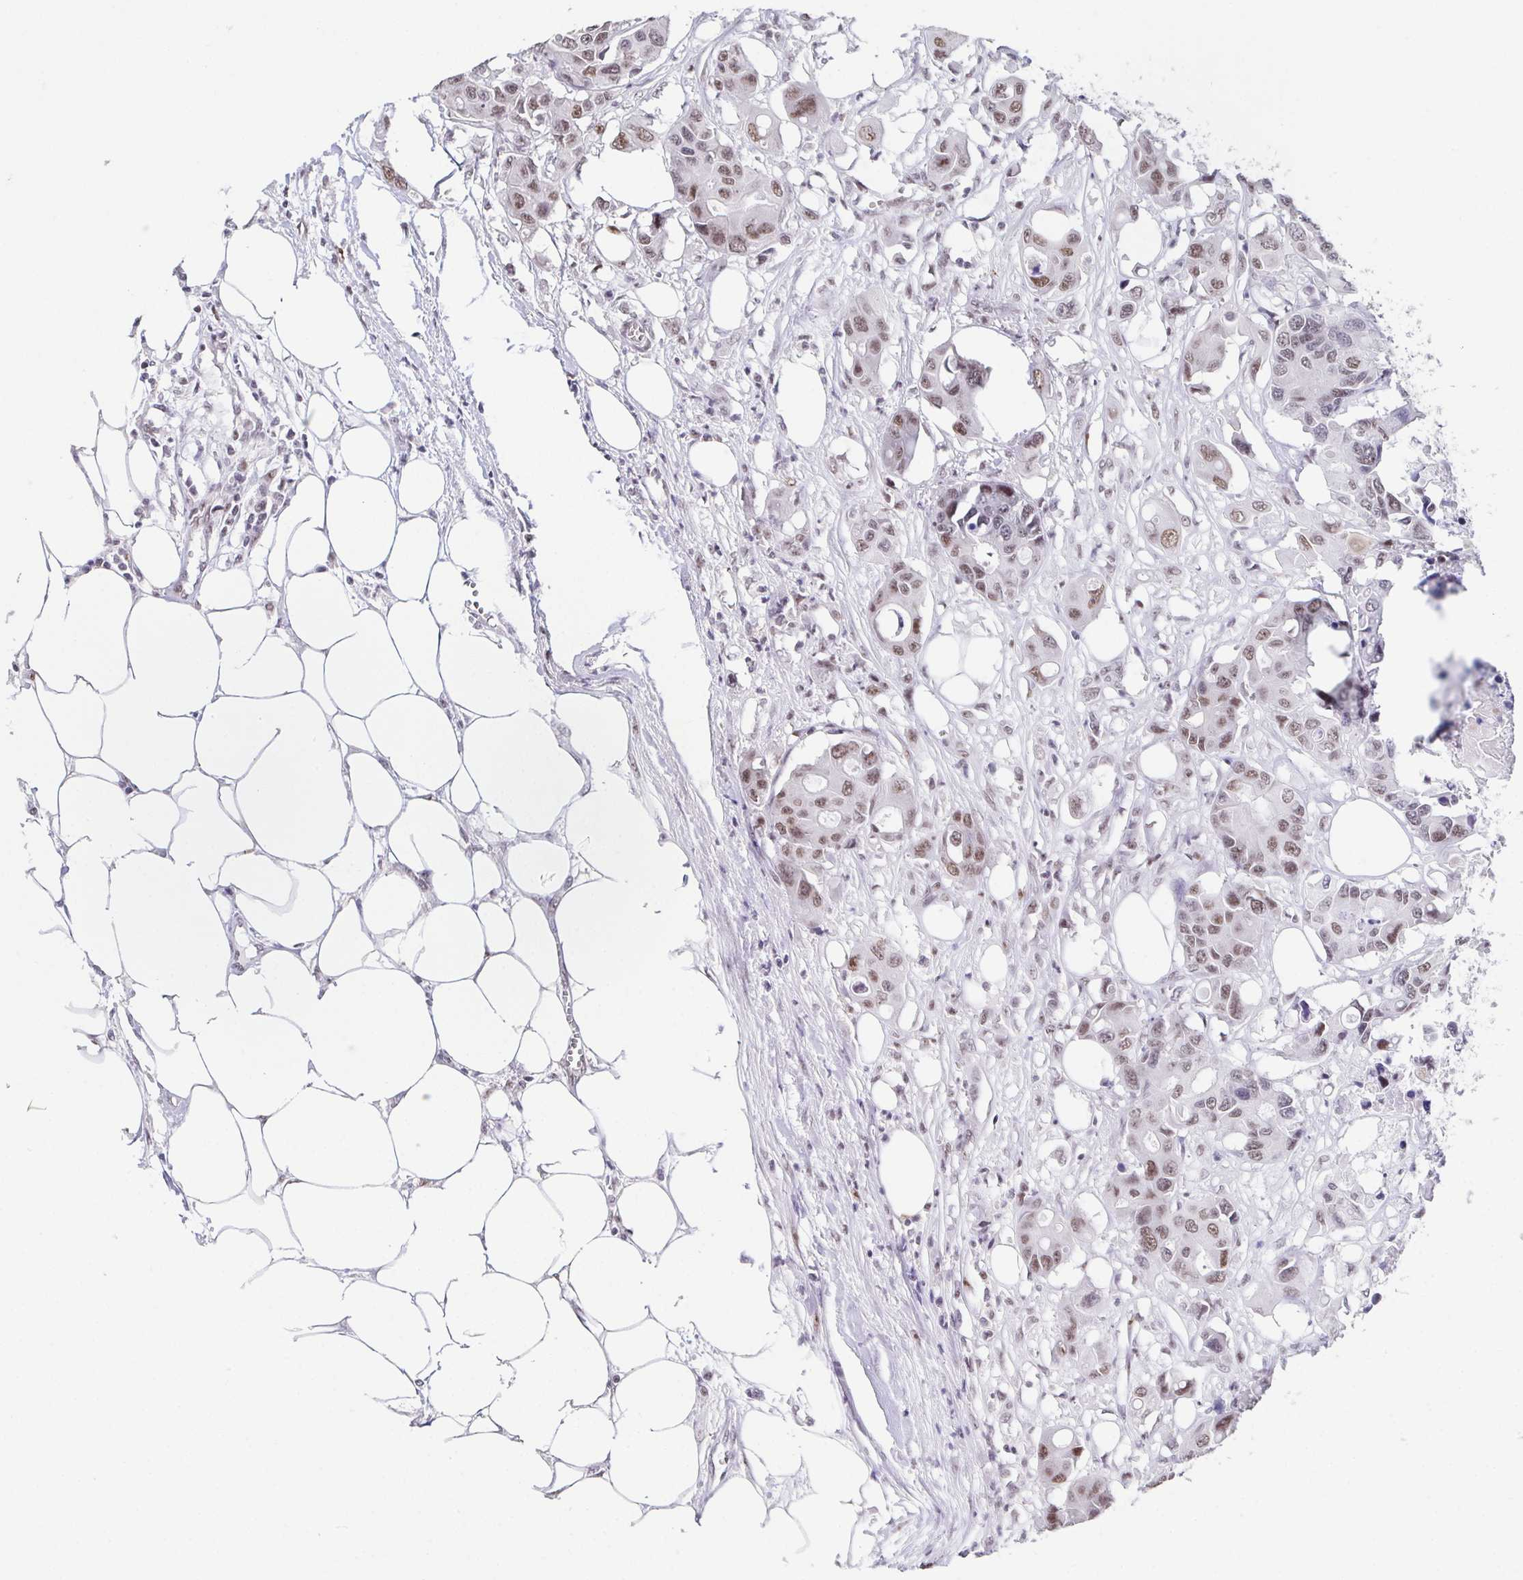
{"staining": {"intensity": "moderate", "quantity": ">75%", "location": "nuclear"}, "tissue": "colorectal cancer", "cell_type": "Tumor cells", "image_type": "cancer", "snomed": [{"axis": "morphology", "description": "Adenocarcinoma, NOS"}, {"axis": "topography", "description": "Colon"}], "caption": "Immunohistochemical staining of adenocarcinoma (colorectal) exhibits moderate nuclear protein positivity in approximately >75% of tumor cells.", "gene": "ZNF800", "patient": {"sex": "male", "age": 77}}